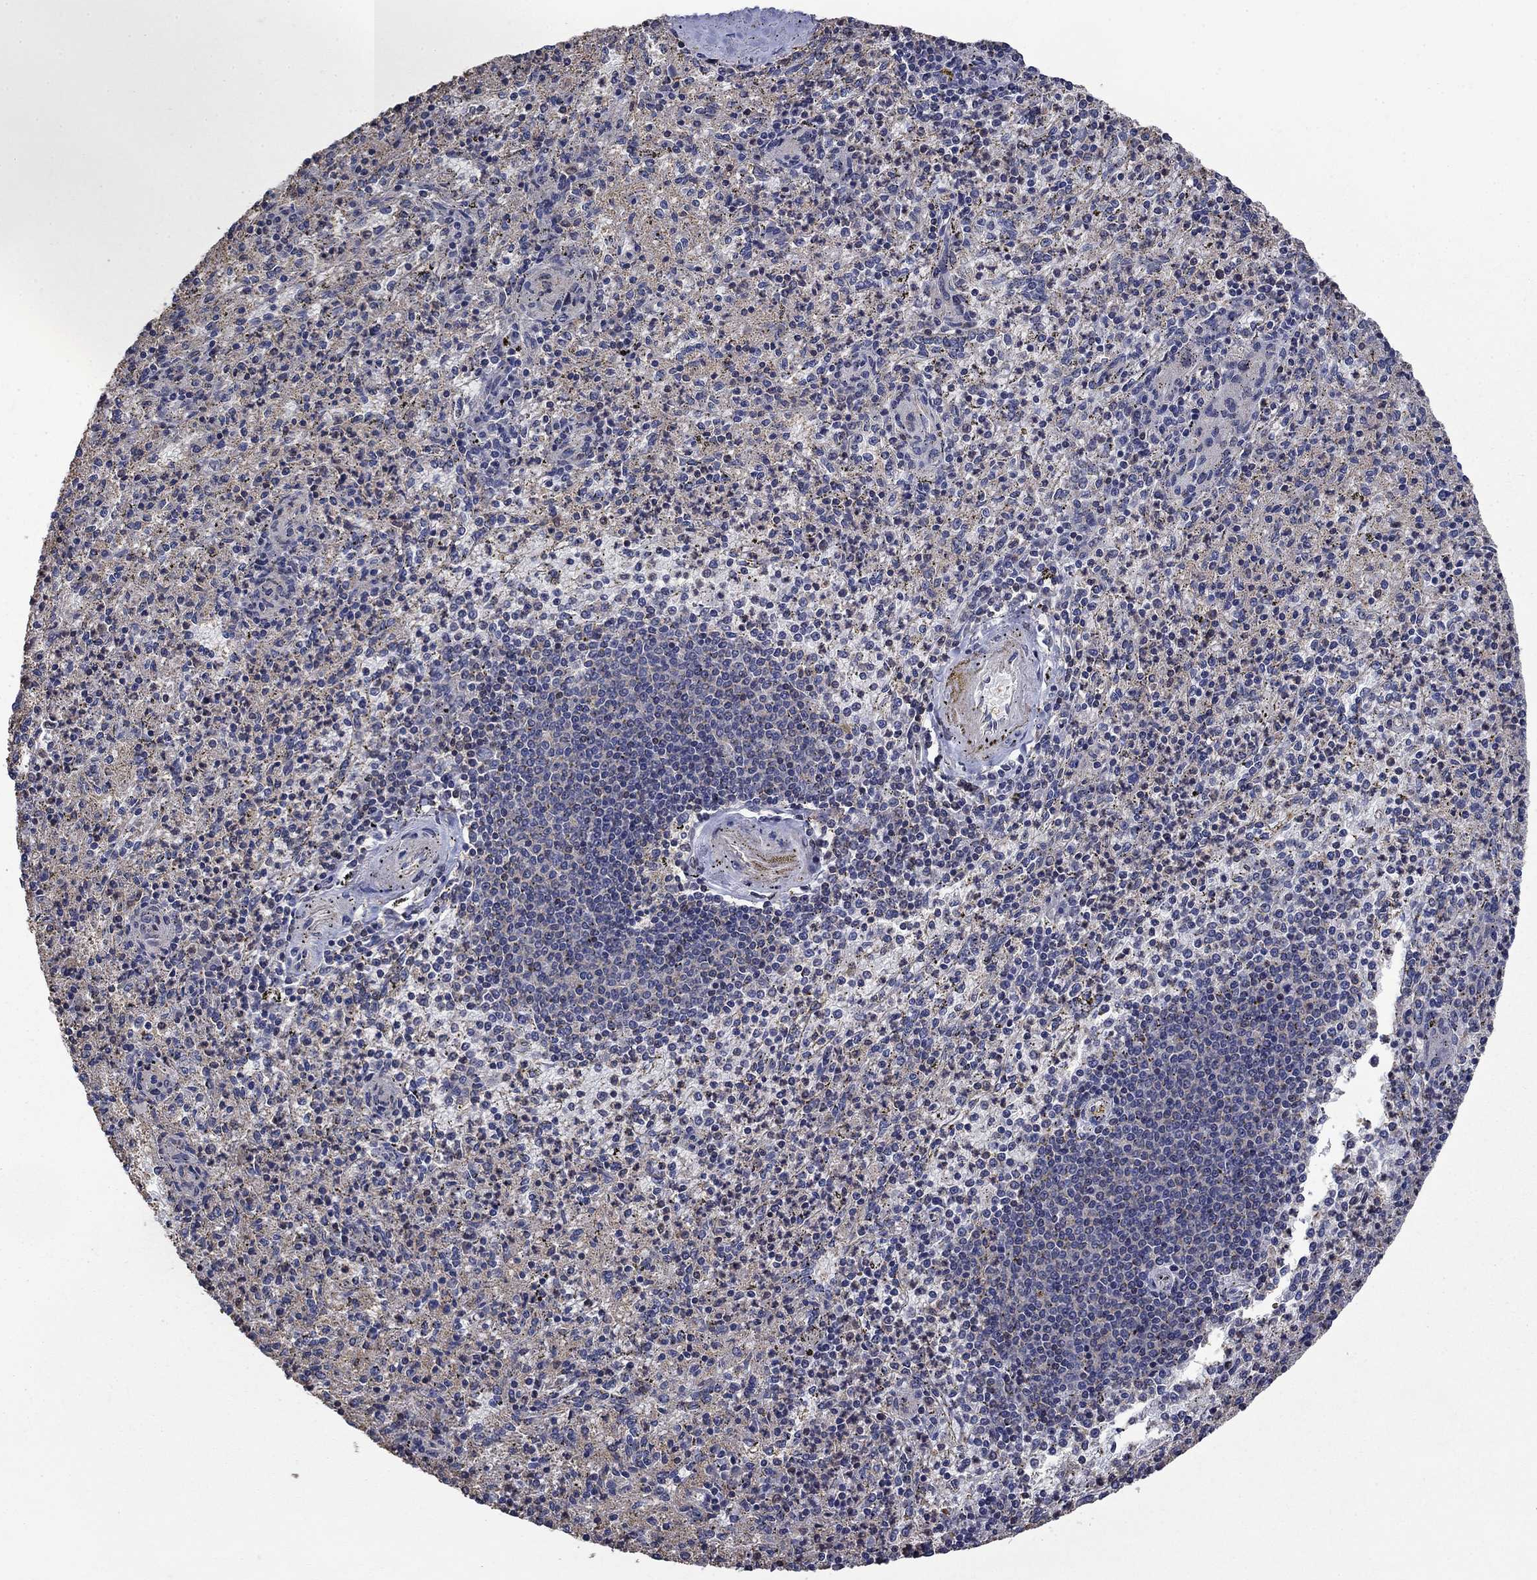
{"staining": {"intensity": "negative", "quantity": "none", "location": "none"}, "tissue": "spleen", "cell_type": "Cells in red pulp", "image_type": "normal", "snomed": [{"axis": "morphology", "description": "Normal tissue, NOS"}, {"axis": "topography", "description": "Spleen"}], "caption": "Photomicrograph shows no protein expression in cells in red pulp of unremarkable spleen. (DAB (3,3'-diaminobenzidine) immunohistochemistry (IHC) with hematoxylin counter stain).", "gene": "DVL1", "patient": {"sex": "male", "age": 60}}